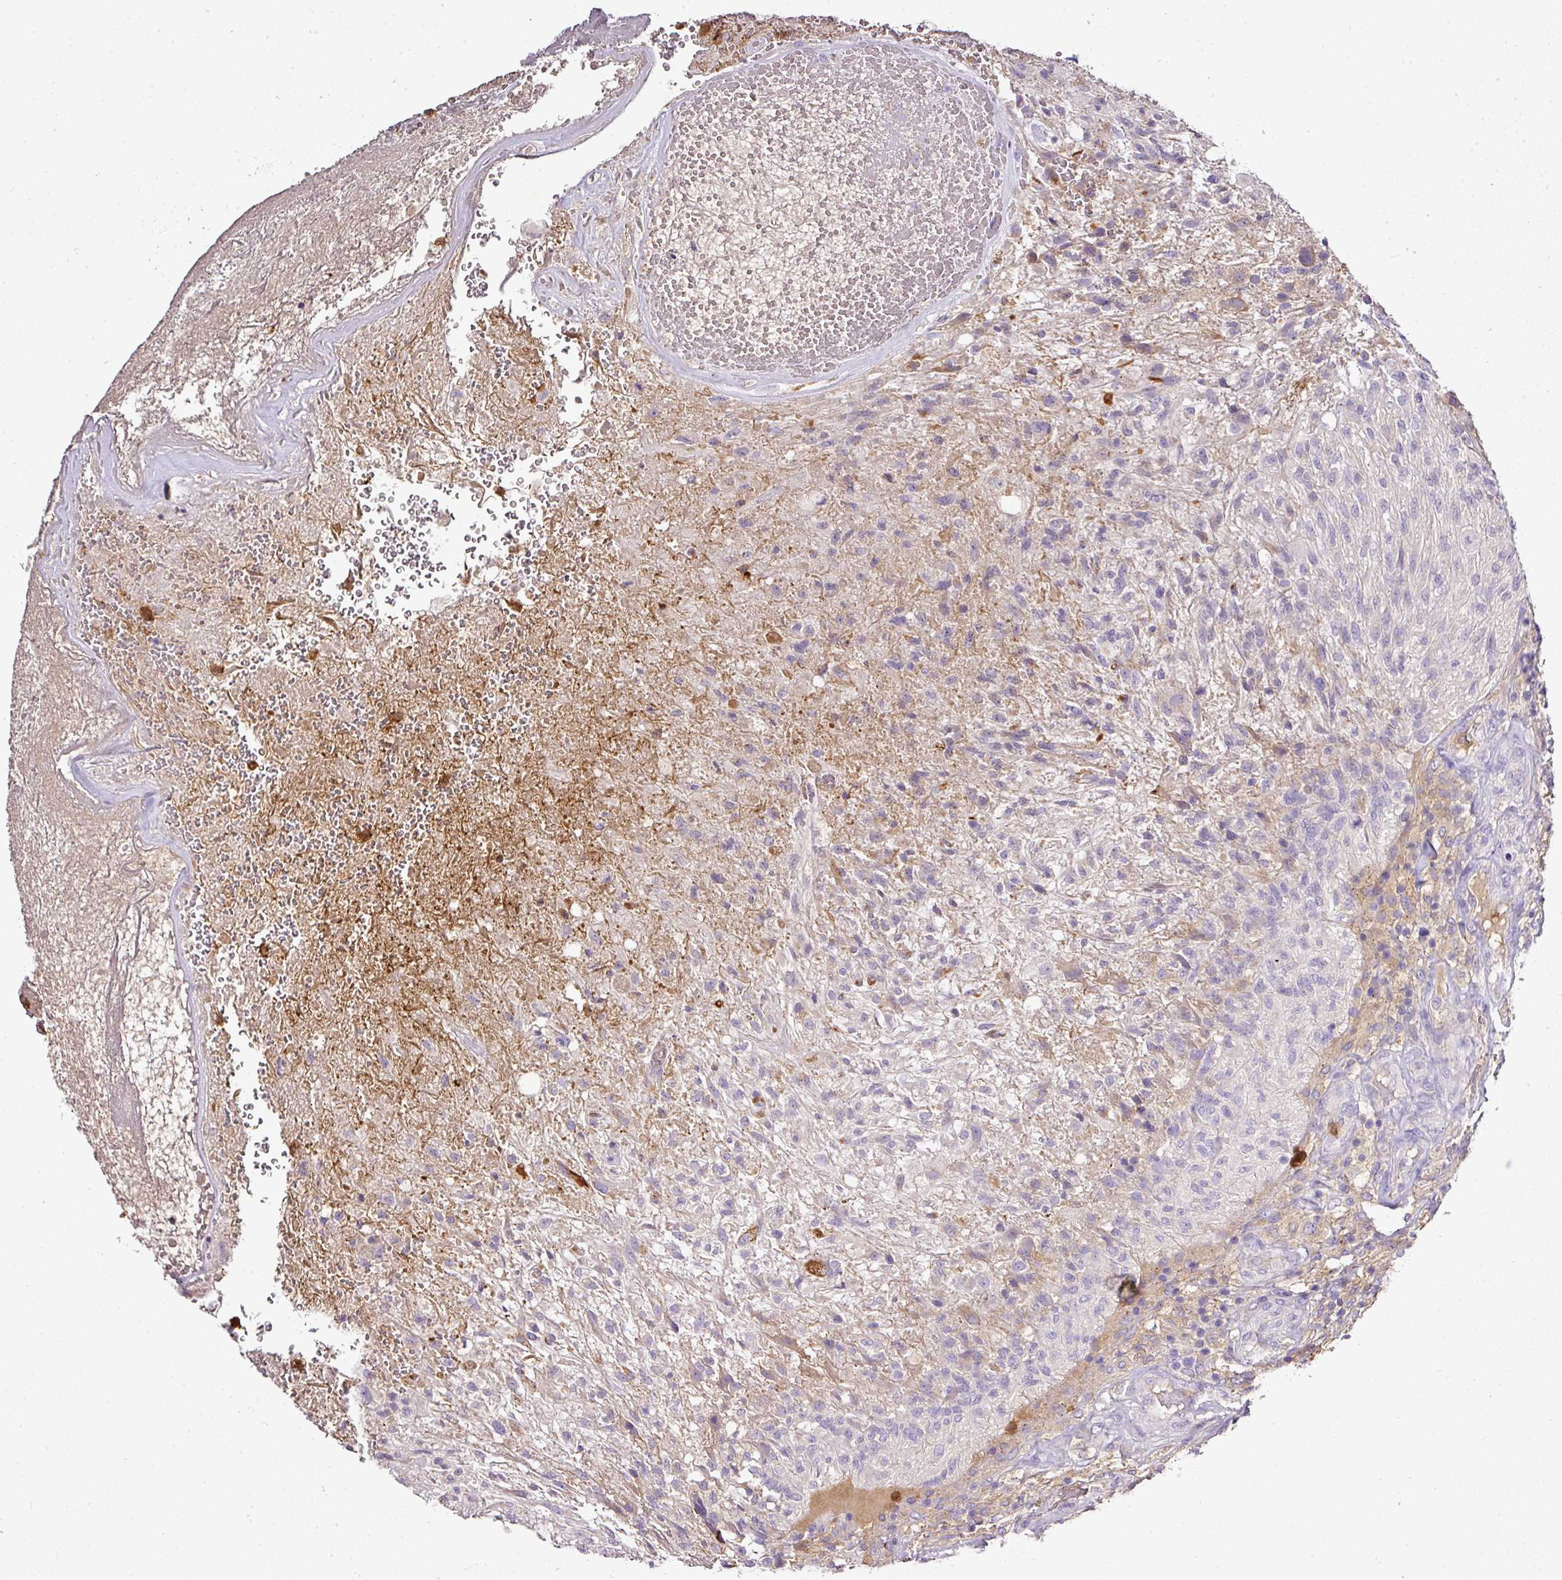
{"staining": {"intensity": "weak", "quantity": "<25%", "location": "cytoplasmic/membranous"}, "tissue": "glioma", "cell_type": "Tumor cells", "image_type": "cancer", "snomed": [{"axis": "morphology", "description": "Glioma, malignant, High grade"}, {"axis": "topography", "description": "Brain"}], "caption": "DAB immunohistochemical staining of glioma displays no significant positivity in tumor cells. (DAB IHC, high magnification).", "gene": "CAB39L", "patient": {"sex": "male", "age": 56}}